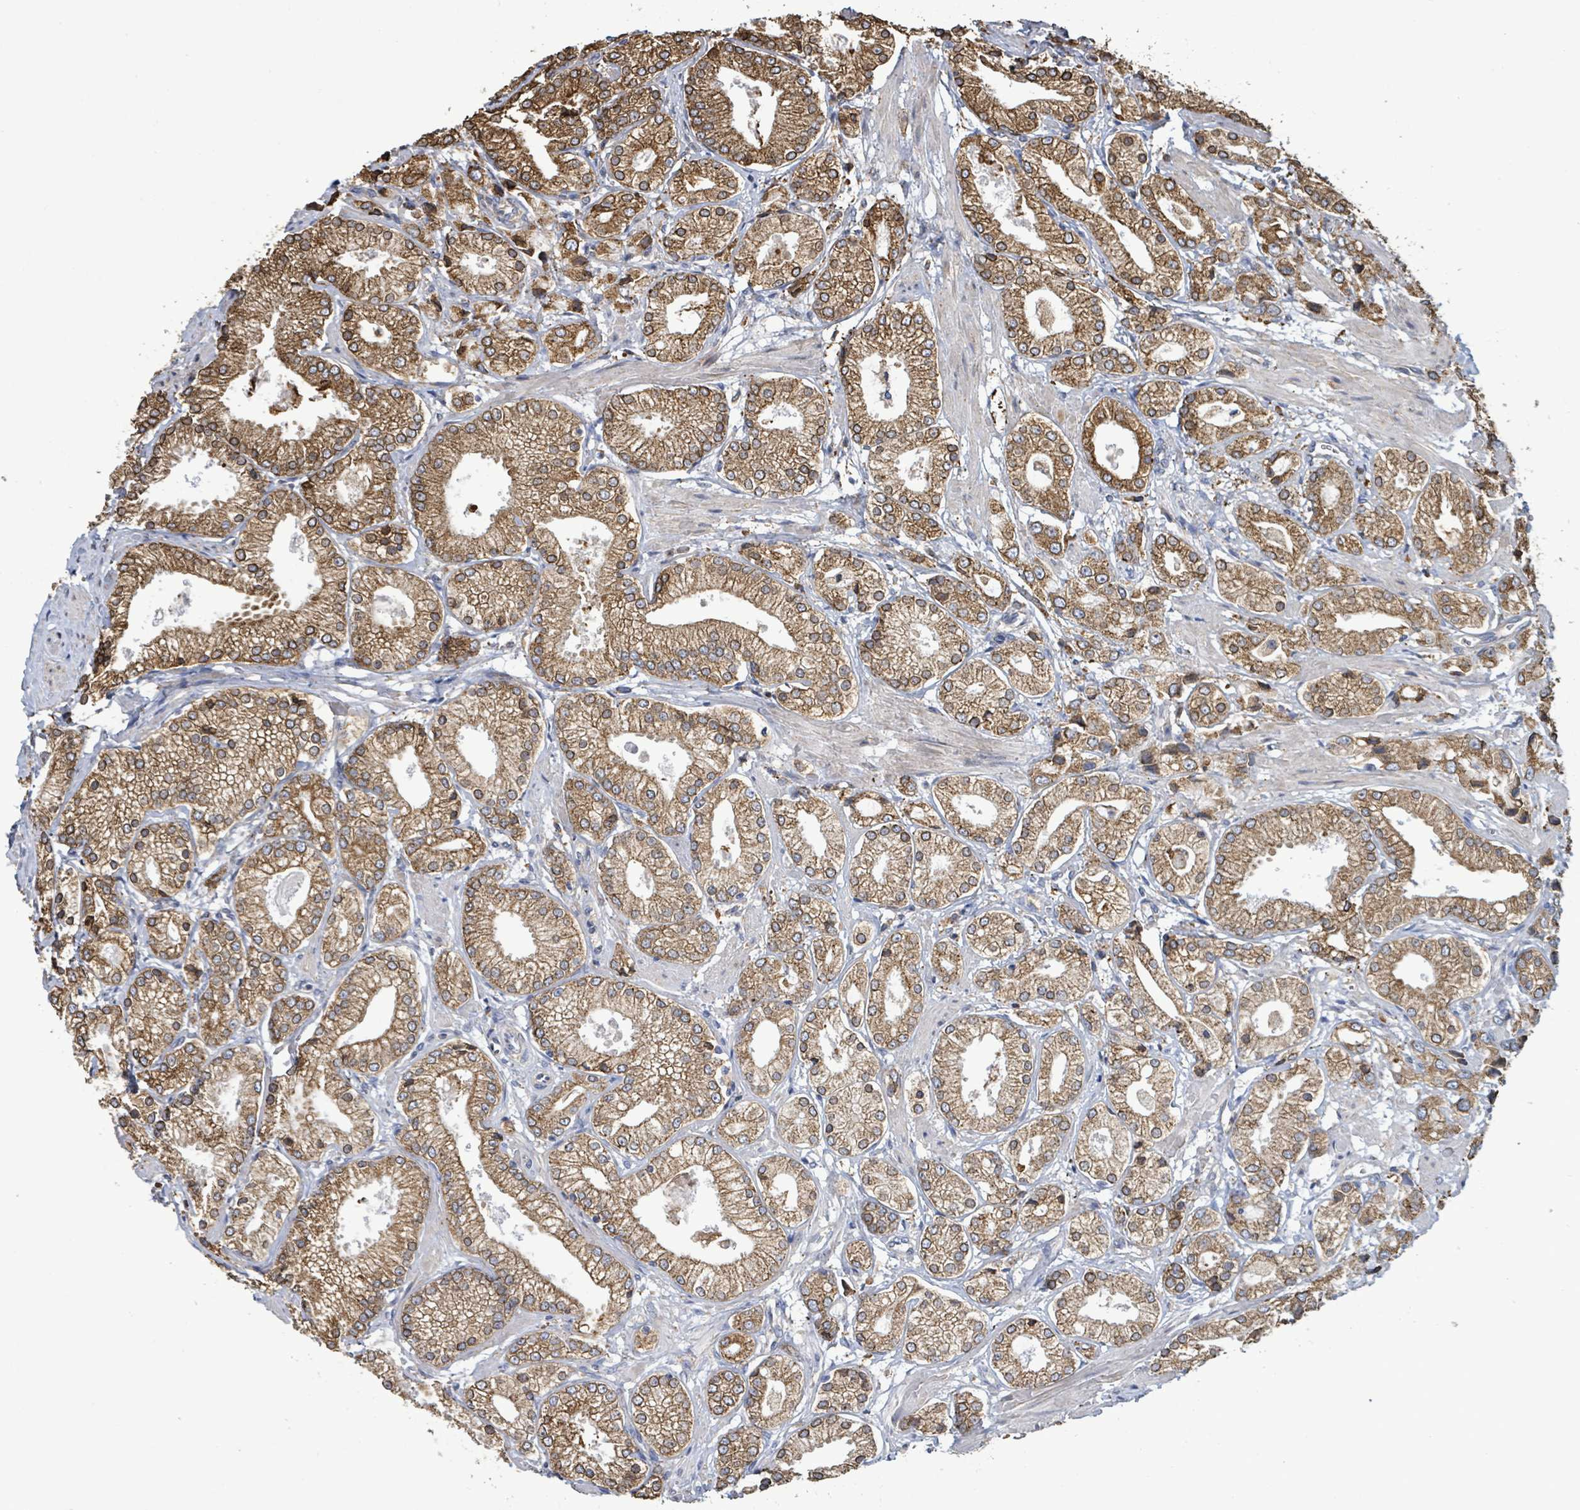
{"staining": {"intensity": "strong", "quantity": ">75%", "location": "cytoplasmic/membranous"}, "tissue": "prostate cancer", "cell_type": "Tumor cells", "image_type": "cancer", "snomed": [{"axis": "morphology", "description": "Adenocarcinoma, High grade"}, {"axis": "topography", "description": "Prostate and seminal vesicle, NOS"}], "caption": "Protein analysis of high-grade adenocarcinoma (prostate) tissue exhibits strong cytoplasmic/membranous positivity in about >75% of tumor cells.", "gene": "RFPL4A", "patient": {"sex": "male", "age": 64}}